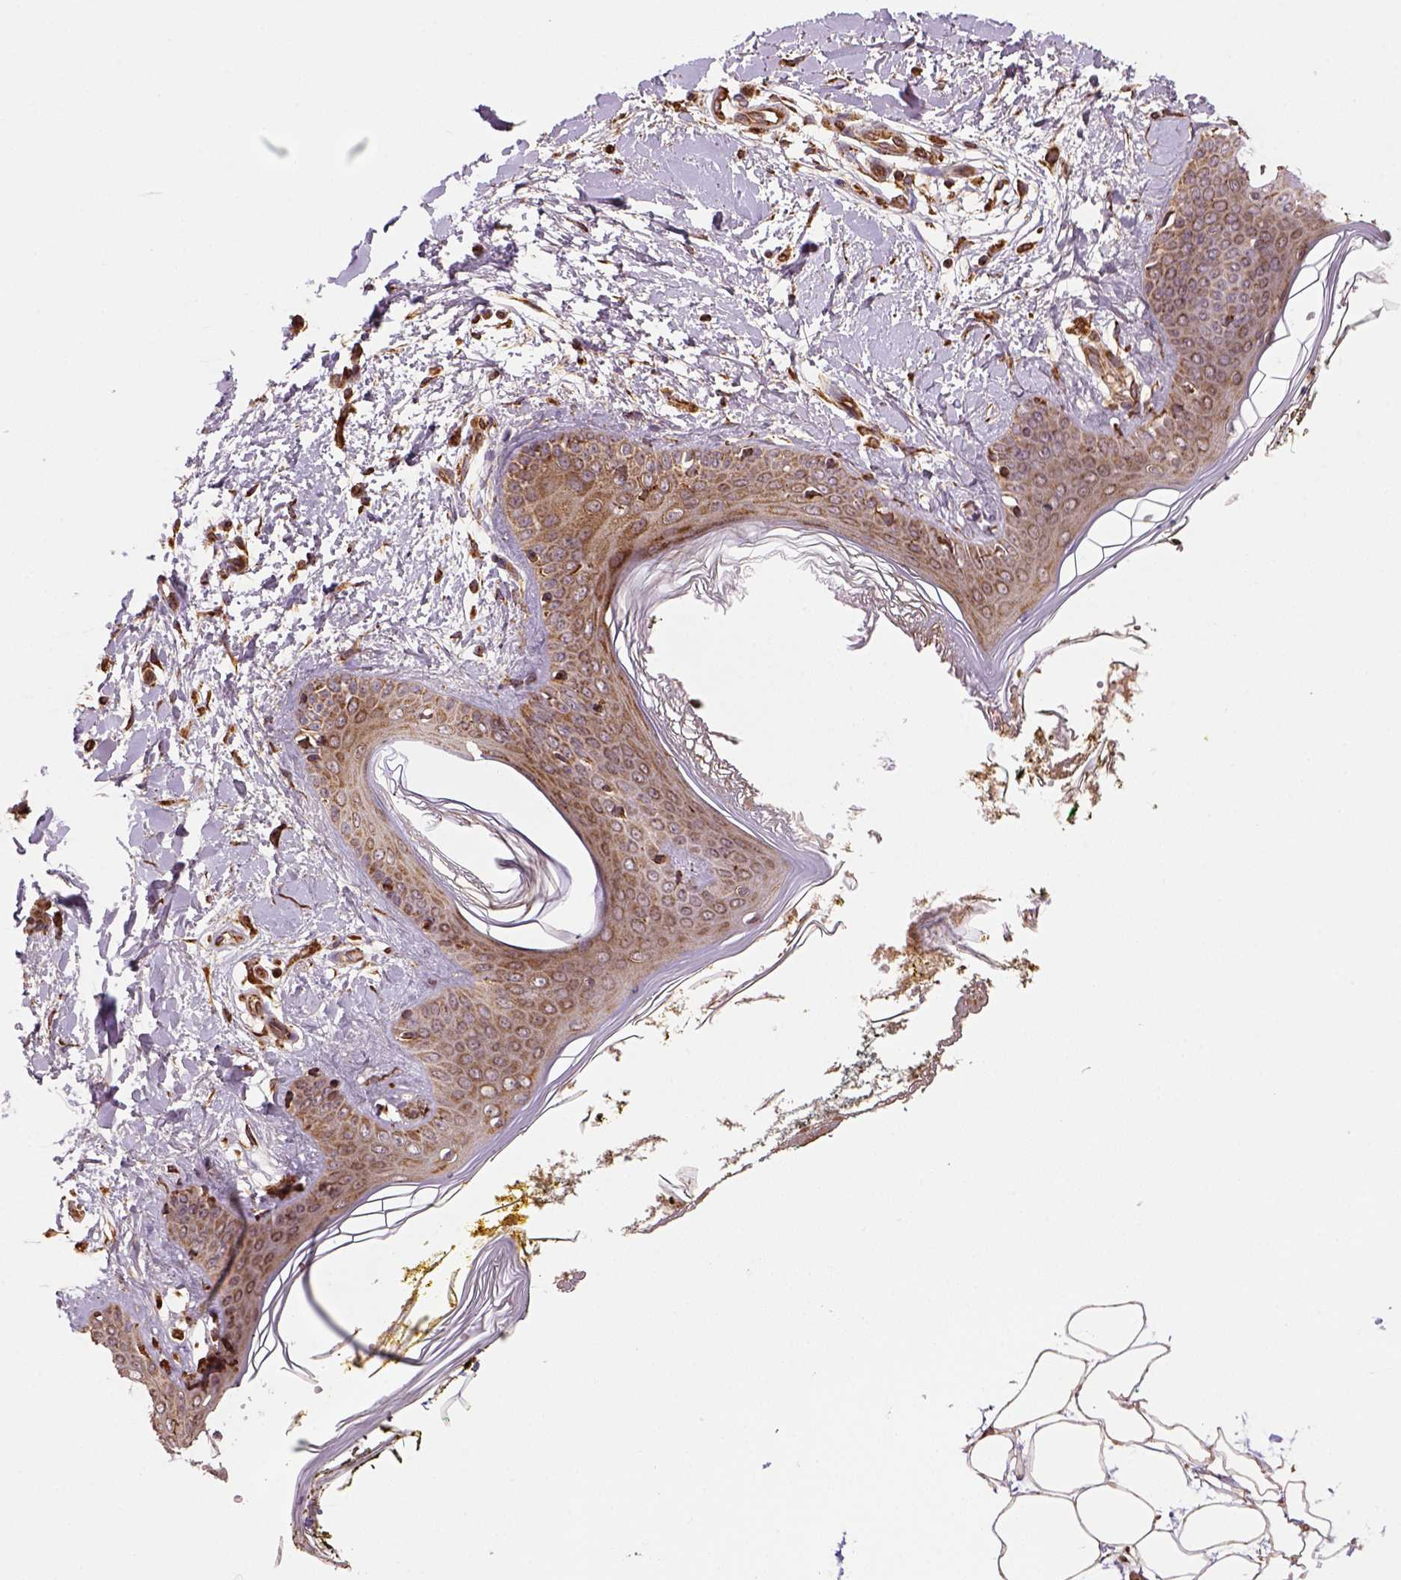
{"staining": {"intensity": "strong", "quantity": ">75%", "location": "cytoplasmic/membranous"}, "tissue": "skin", "cell_type": "Fibroblasts", "image_type": "normal", "snomed": [{"axis": "morphology", "description": "Normal tissue, NOS"}, {"axis": "topography", "description": "Skin"}], "caption": "Immunohistochemistry histopathology image of benign skin: human skin stained using immunohistochemistry (IHC) demonstrates high levels of strong protein expression localized specifically in the cytoplasmic/membranous of fibroblasts, appearing as a cytoplasmic/membranous brown color.", "gene": "MAPK8IP3", "patient": {"sex": "female", "age": 34}}